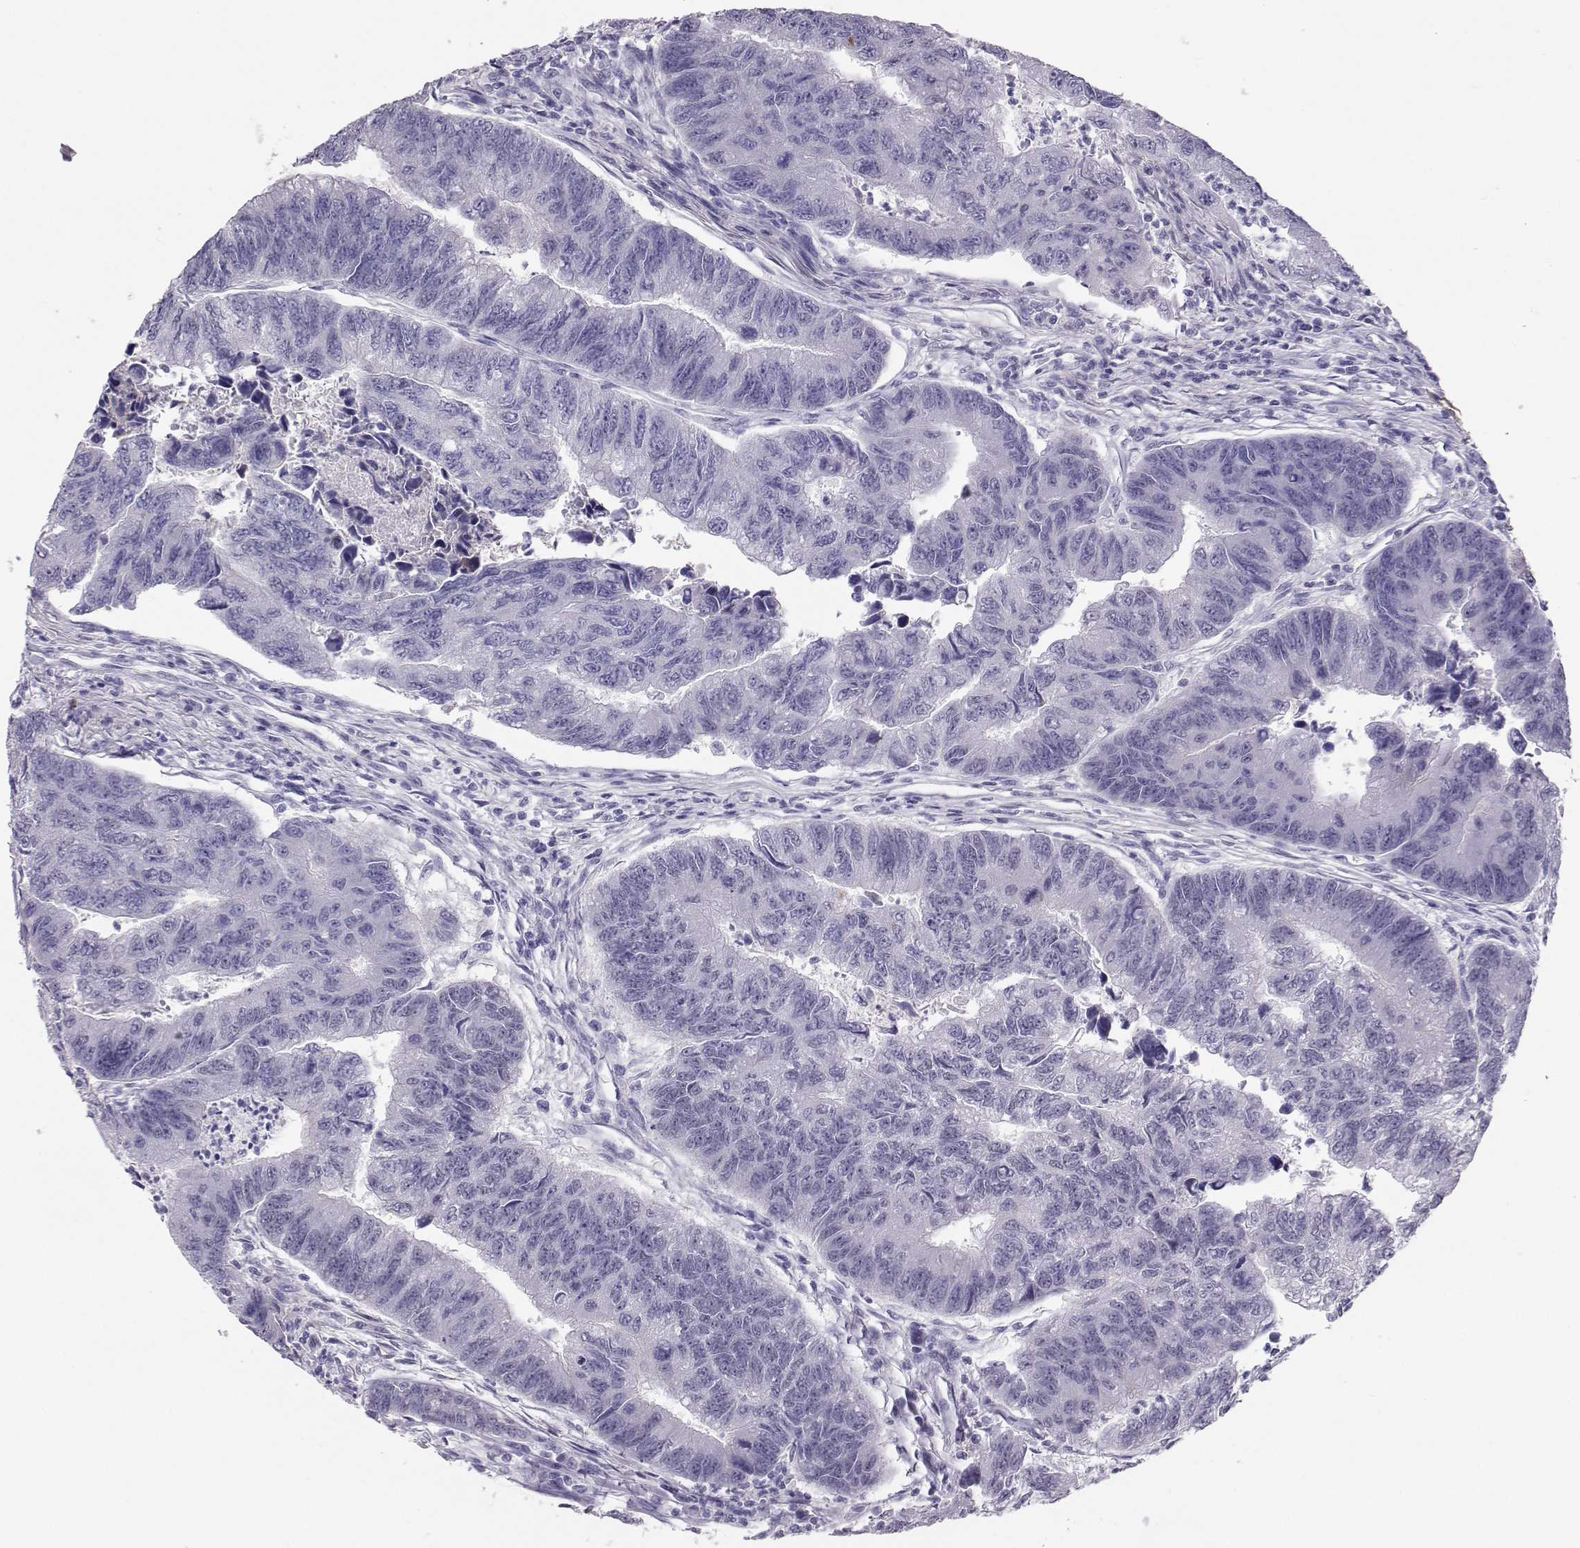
{"staining": {"intensity": "negative", "quantity": "none", "location": "none"}, "tissue": "colorectal cancer", "cell_type": "Tumor cells", "image_type": "cancer", "snomed": [{"axis": "morphology", "description": "Adenocarcinoma, NOS"}, {"axis": "topography", "description": "Colon"}], "caption": "Colorectal cancer (adenocarcinoma) was stained to show a protein in brown. There is no significant expression in tumor cells. (Stains: DAB immunohistochemistry with hematoxylin counter stain, Microscopy: brightfield microscopy at high magnification).", "gene": "DNAAF1", "patient": {"sex": "female", "age": 65}}